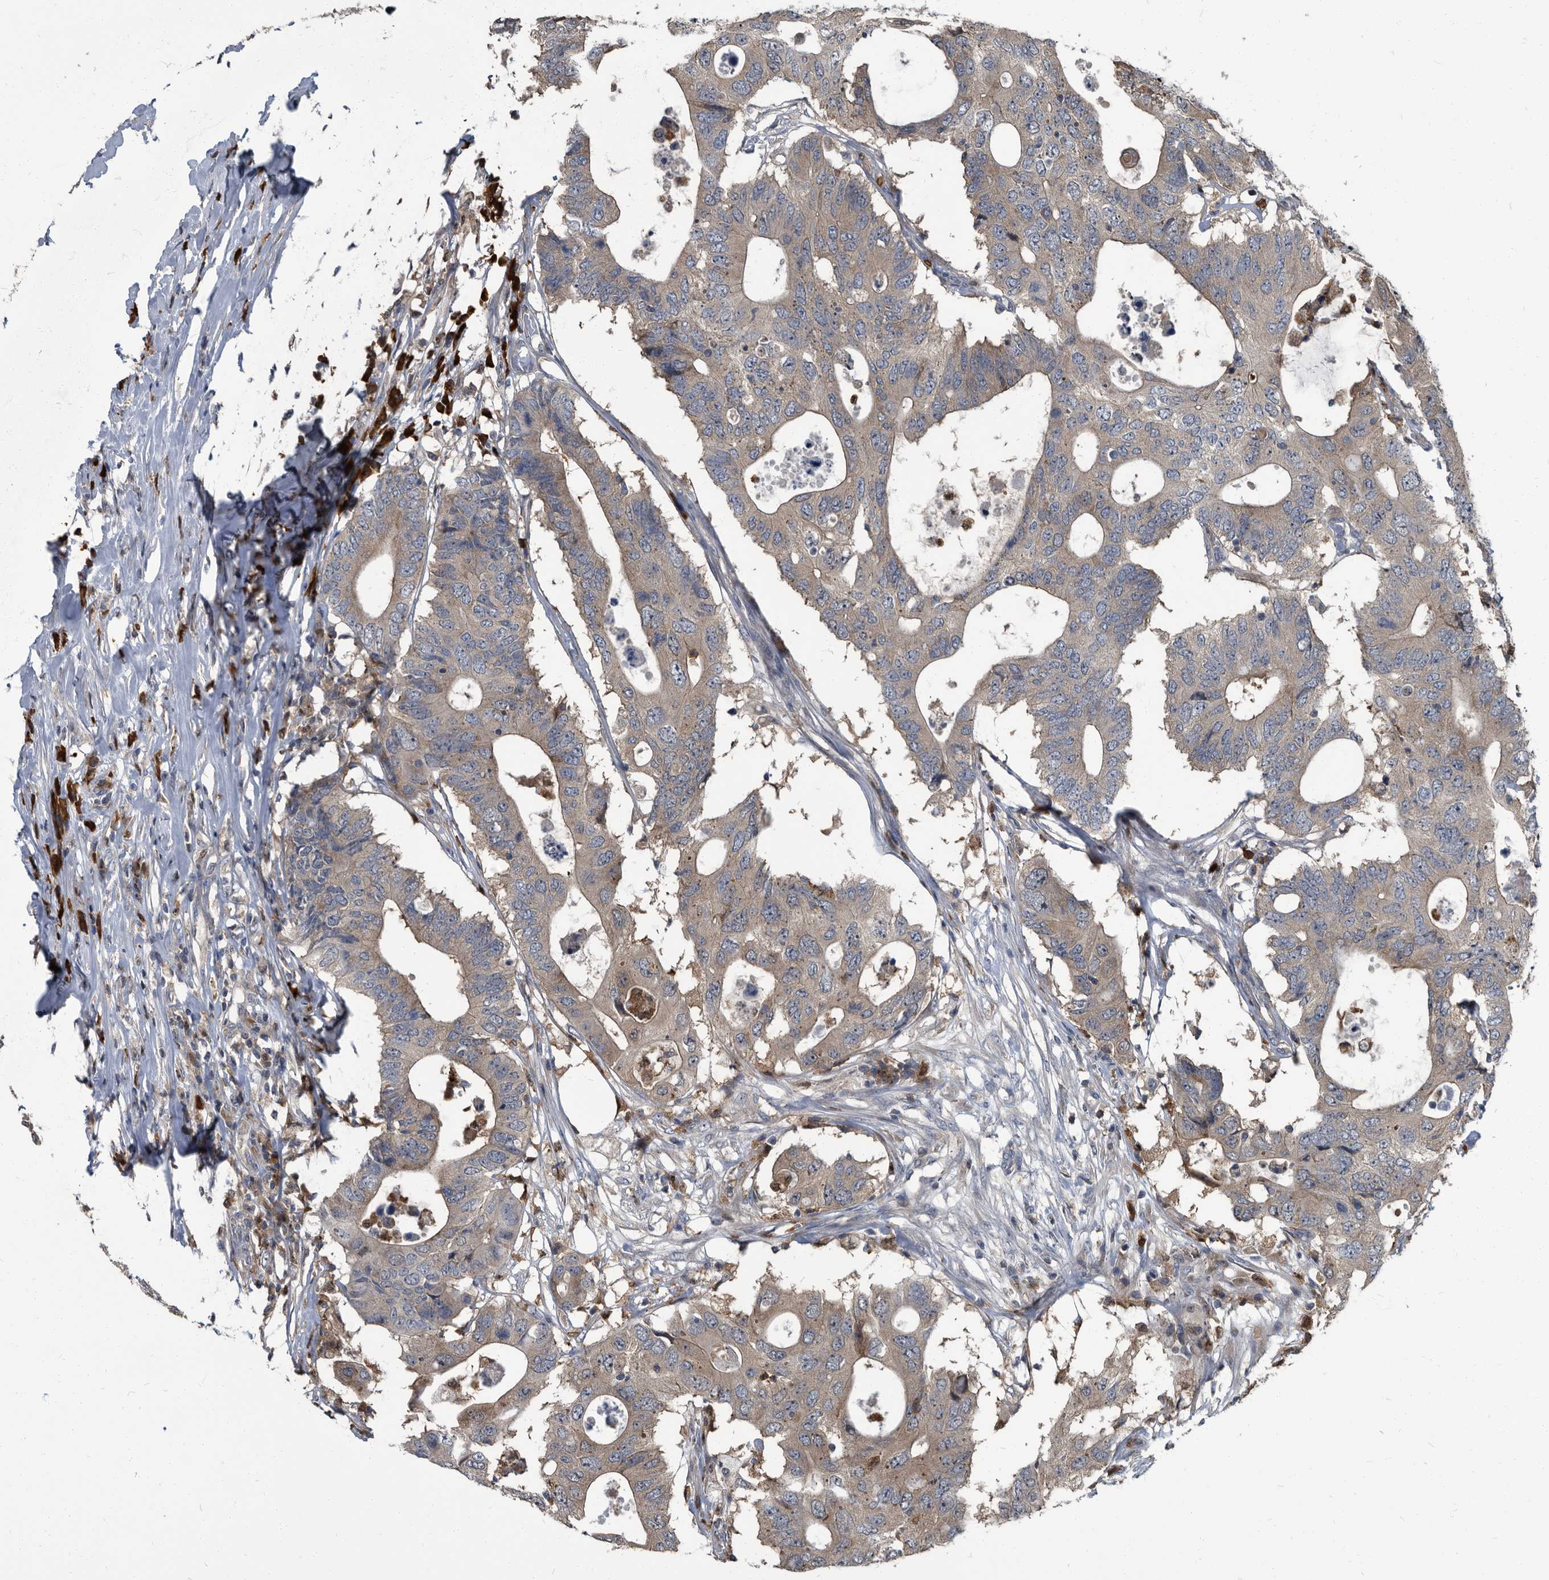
{"staining": {"intensity": "weak", "quantity": ">75%", "location": "cytoplasmic/membranous"}, "tissue": "colorectal cancer", "cell_type": "Tumor cells", "image_type": "cancer", "snomed": [{"axis": "morphology", "description": "Adenocarcinoma, NOS"}, {"axis": "topography", "description": "Colon"}], "caption": "A brown stain highlights weak cytoplasmic/membranous positivity of a protein in colorectal cancer tumor cells. (IHC, brightfield microscopy, high magnification).", "gene": "CDV3", "patient": {"sex": "male", "age": 71}}